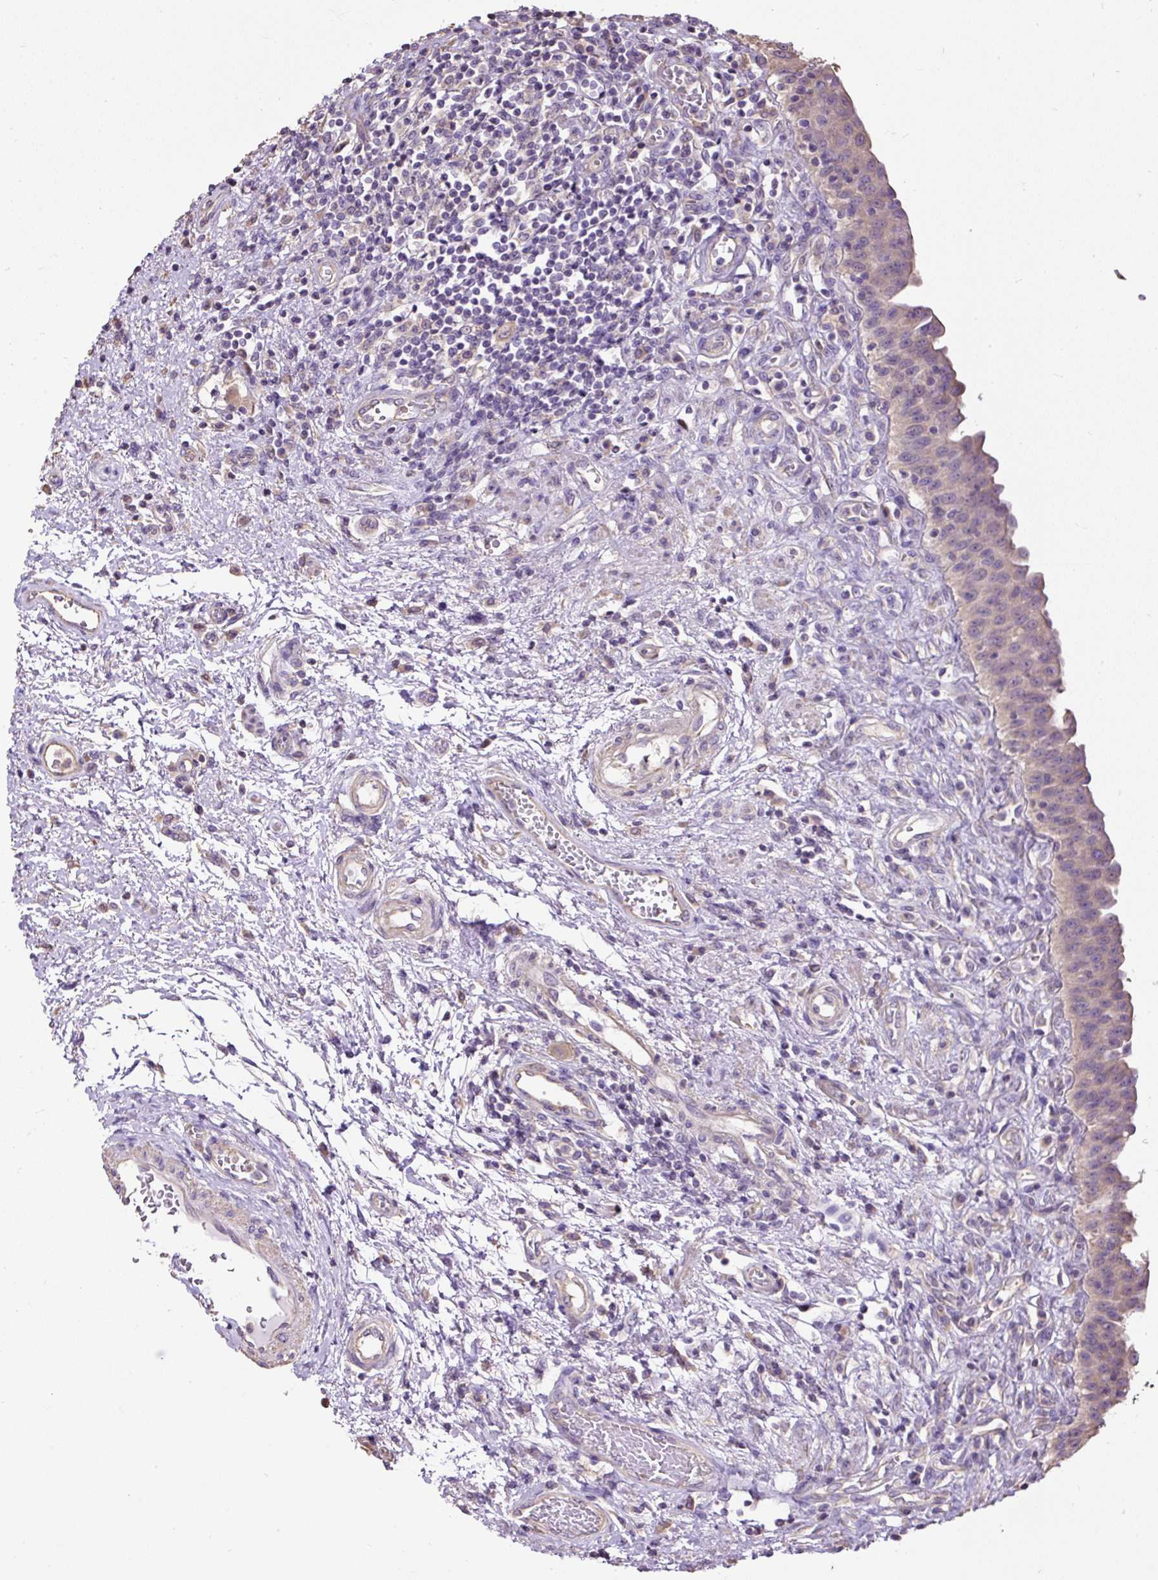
{"staining": {"intensity": "weak", "quantity": "<25%", "location": "cytoplasmic/membranous"}, "tissue": "urinary bladder", "cell_type": "Urothelial cells", "image_type": "normal", "snomed": [{"axis": "morphology", "description": "Normal tissue, NOS"}, {"axis": "topography", "description": "Urinary bladder"}], "caption": "Immunohistochemical staining of normal urinary bladder reveals no significant expression in urothelial cells. (DAB IHC visualized using brightfield microscopy, high magnification).", "gene": "PDIA2", "patient": {"sex": "male", "age": 71}}